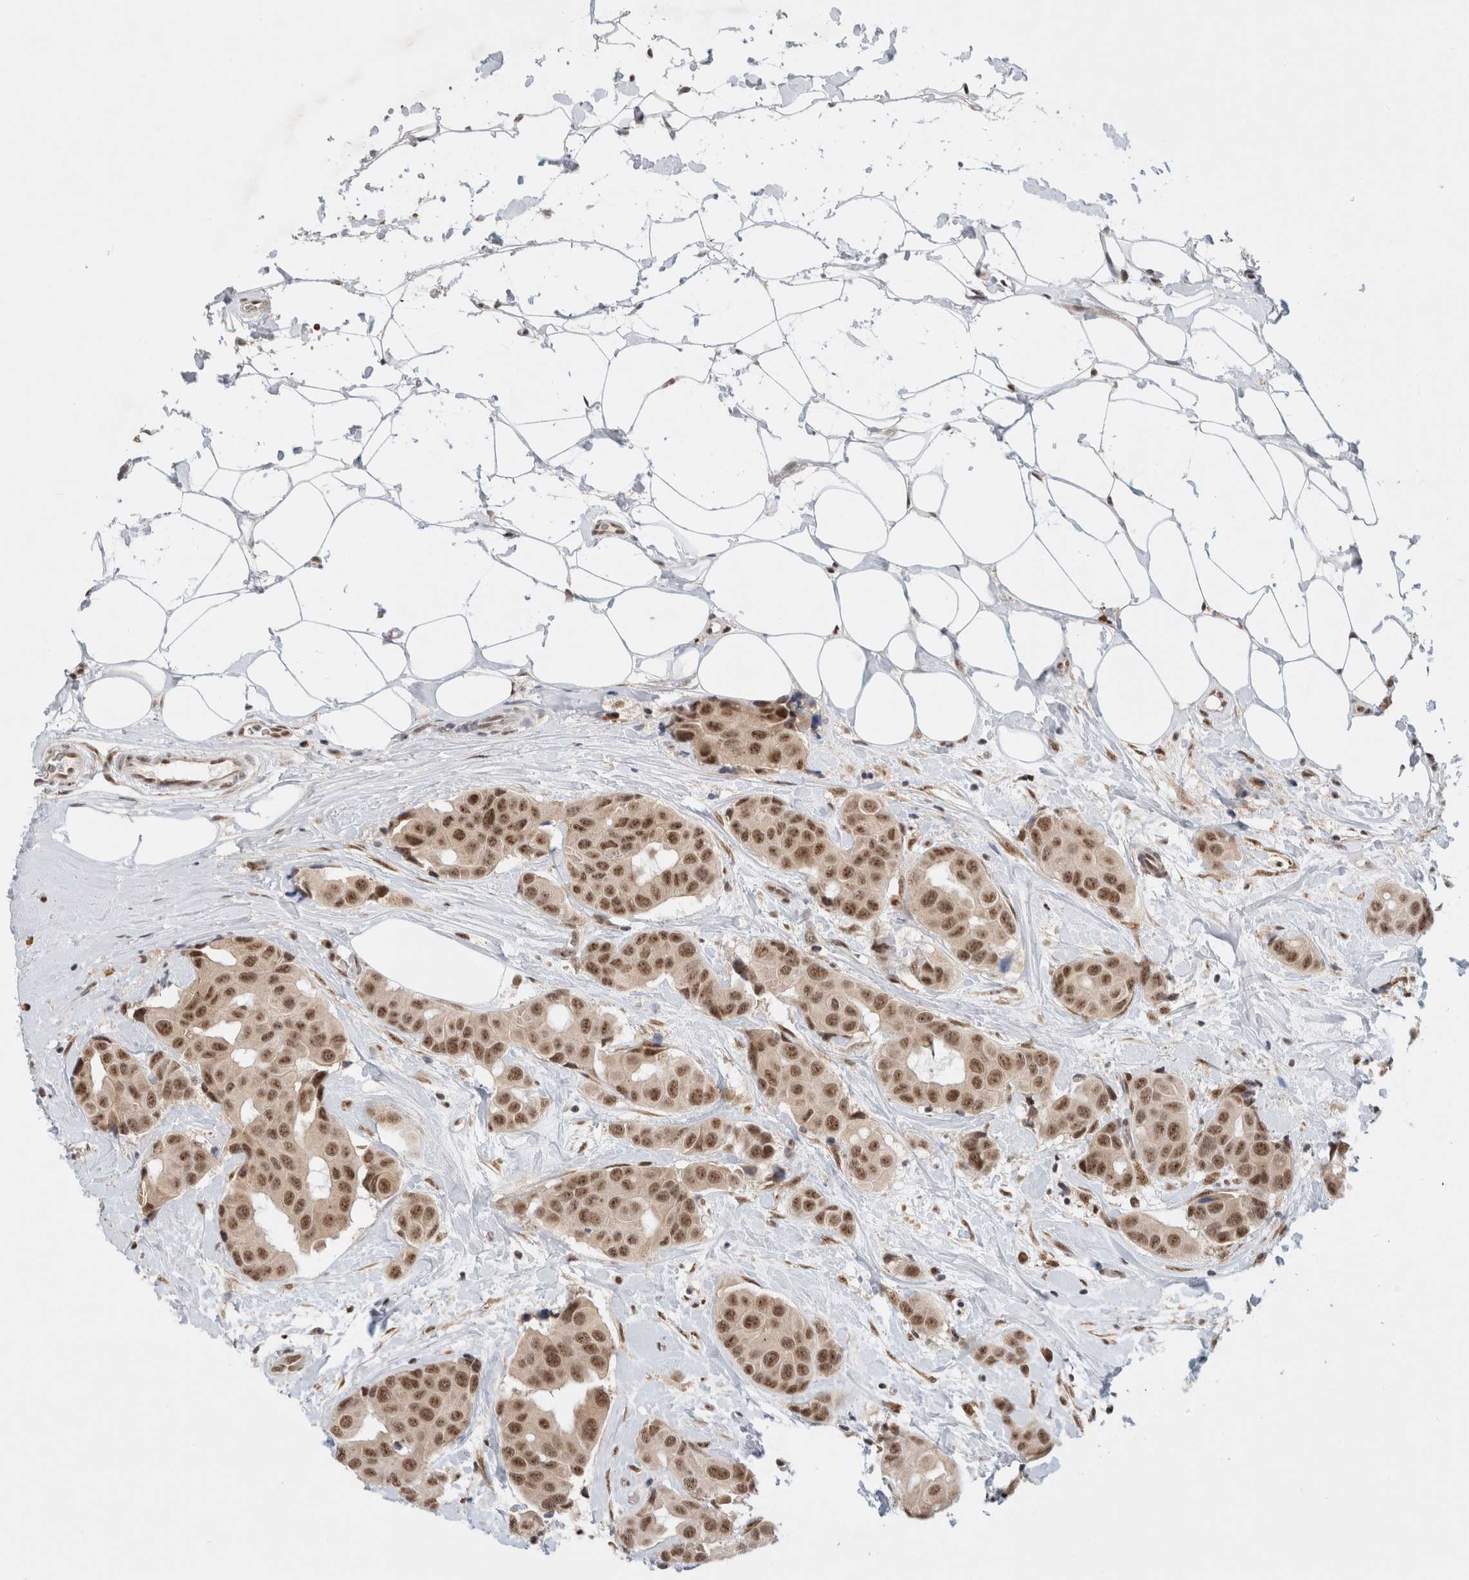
{"staining": {"intensity": "strong", "quantity": ">75%", "location": "nuclear"}, "tissue": "breast cancer", "cell_type": "Tumor cells", "image_type": "cancer", "snomed": [{"axis": "morphology", "description": "Normal tissue, NOS"}, {"axis": "morphology", "description": "Duct carcinoma"}, {"axis": "topography", "description": "Breast"}], "caption": "Immunohistochemical staining of human infiltrating ductal carcinoma (breast) shows high levels of strong nuclear protein staining in approximately >75% of tumor cells.", "gene": "NCAPG2", "patient": {"sex": "female", "age": 39}}